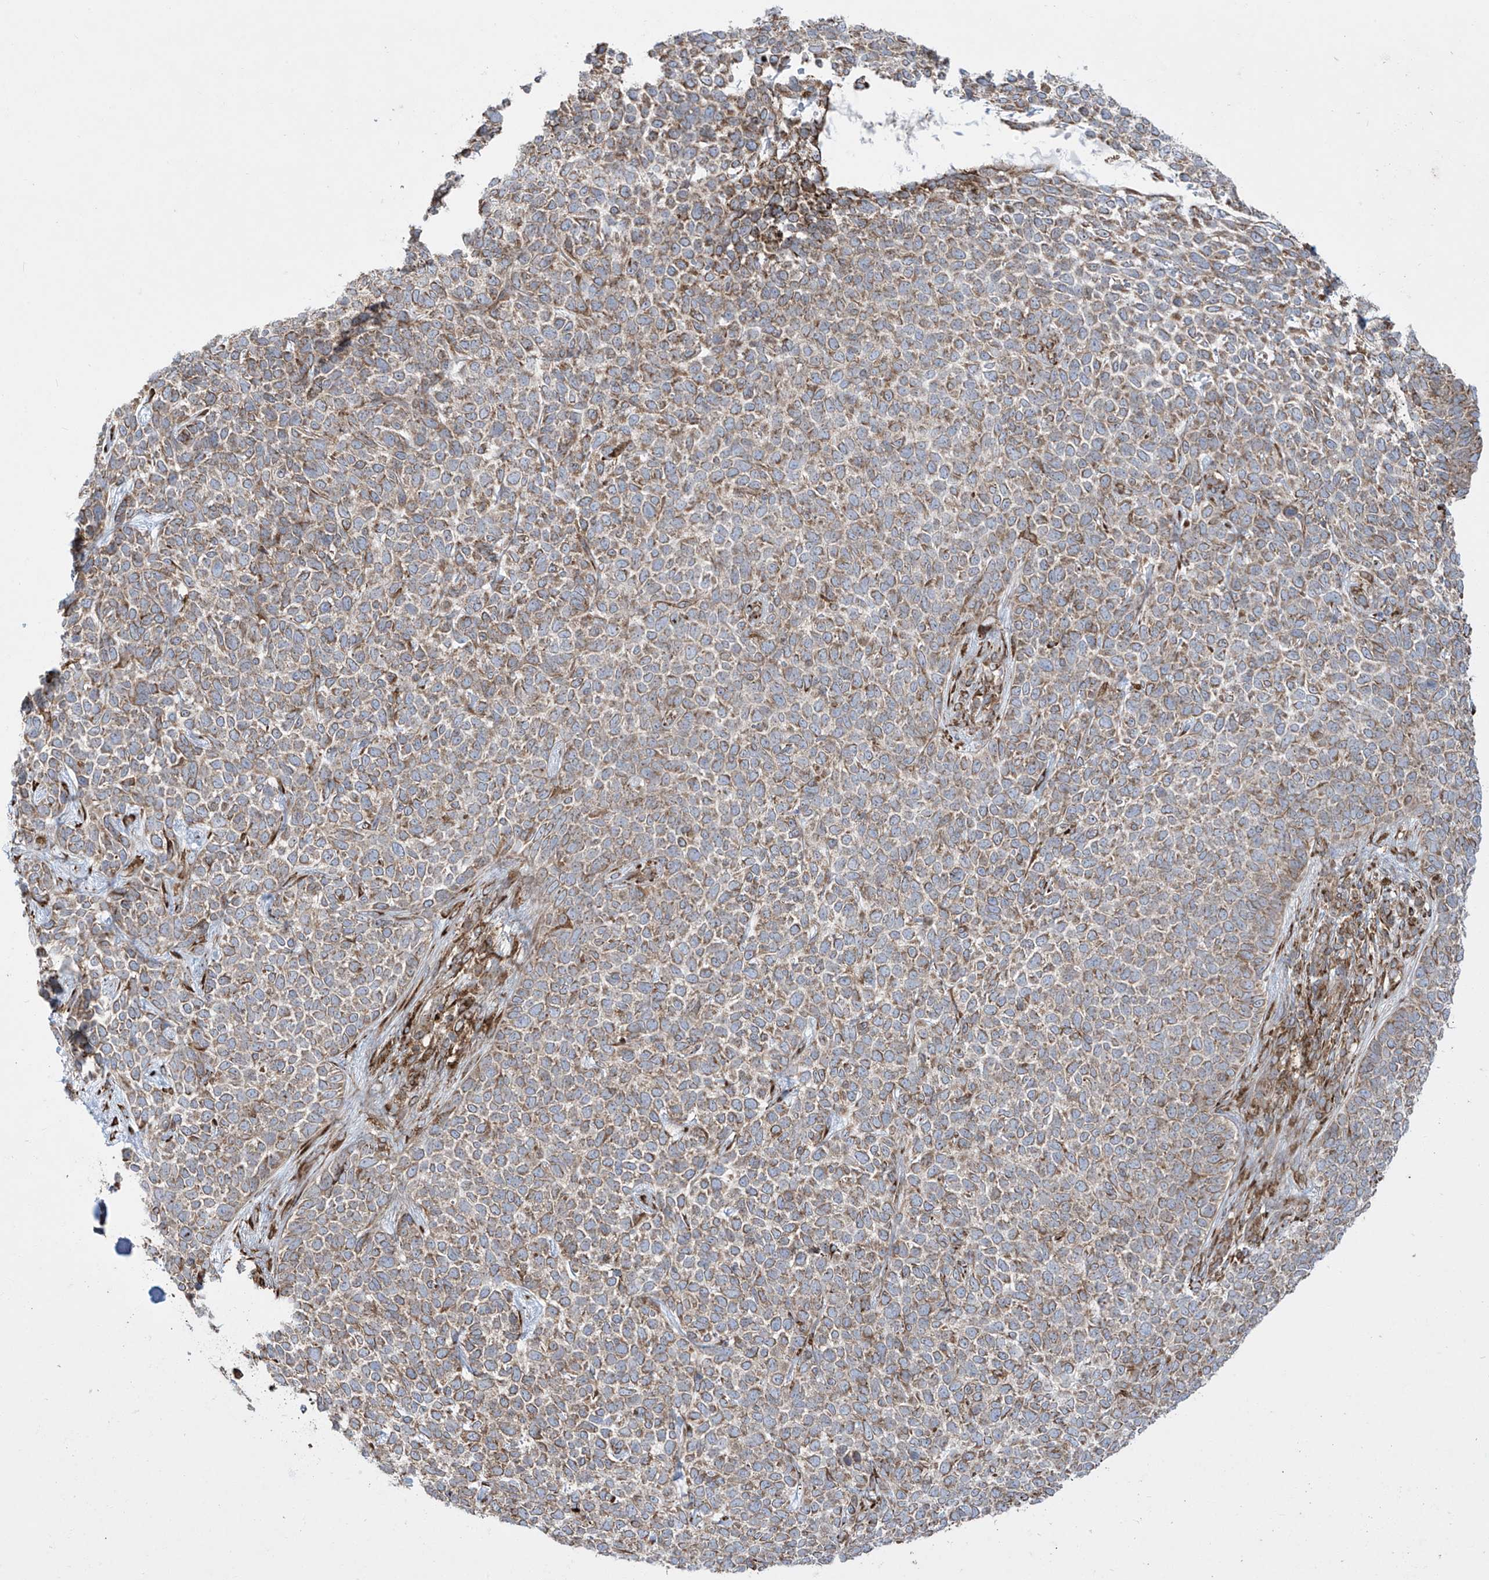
{"staining": {"intensity": "moderate", "quantity": ">75%", "location": "cytoplasmic/membranous"}, "tissue": "skin cancer", "cell_type": "Tumor cells", "image_type": "cancer", "snomed": [{"axis": "morphology", "description": "Basal cell carcinoma"}, {"axis": "topography", "description": "Skin"}], "caption": "There is medium levels of moderate cytoplasmic/membranous positivity in tumor cells of basal cell carcinoma (skin), as demonstrated by immunohistochemical staining (brown color).", "gene": "MX1", "patient": {"sex": "female", "age": 84}}